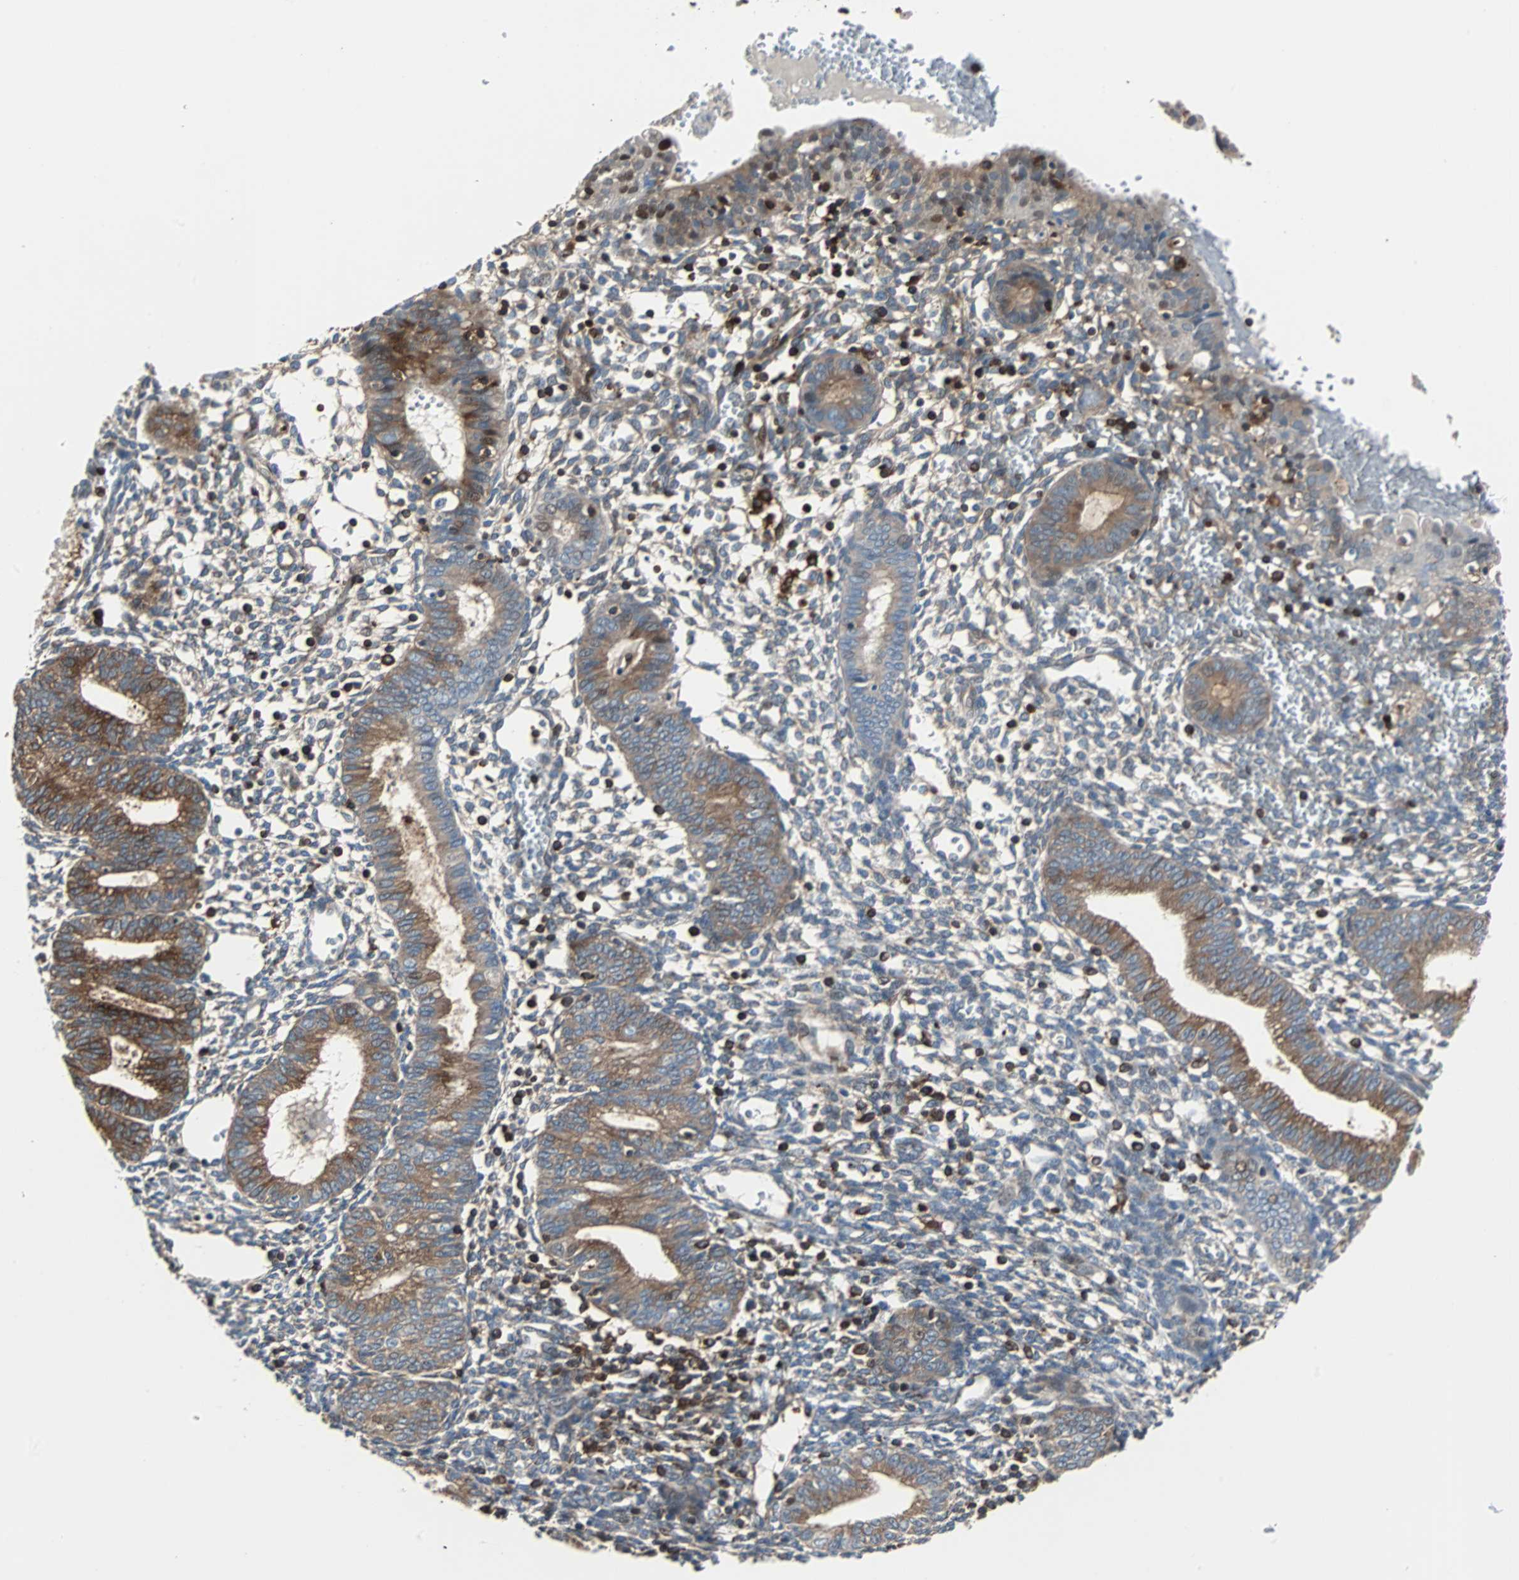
{"staining": {"intensity": "moderate", "quantity": ">75%", "location": "cytoplasmic/membranous"}, "tissue": "endometrium", "cell_type": "Cells in endometrial stroma", "image_type": "normal", "snomed": [{"axis": "morphology", "description": "Normal tissue, NOS"}, {"axis": "topography", "description": "Endometrium"}], "caption": "Unremarkable endometrium was stained to show a protein in brown. There is medium levels of moderate cytoplasmic/membranous positivity in approximately >75% of cells in endometrial stroma.", "gene": "RELA", "patient": {"sex": "female", "age": 61}}